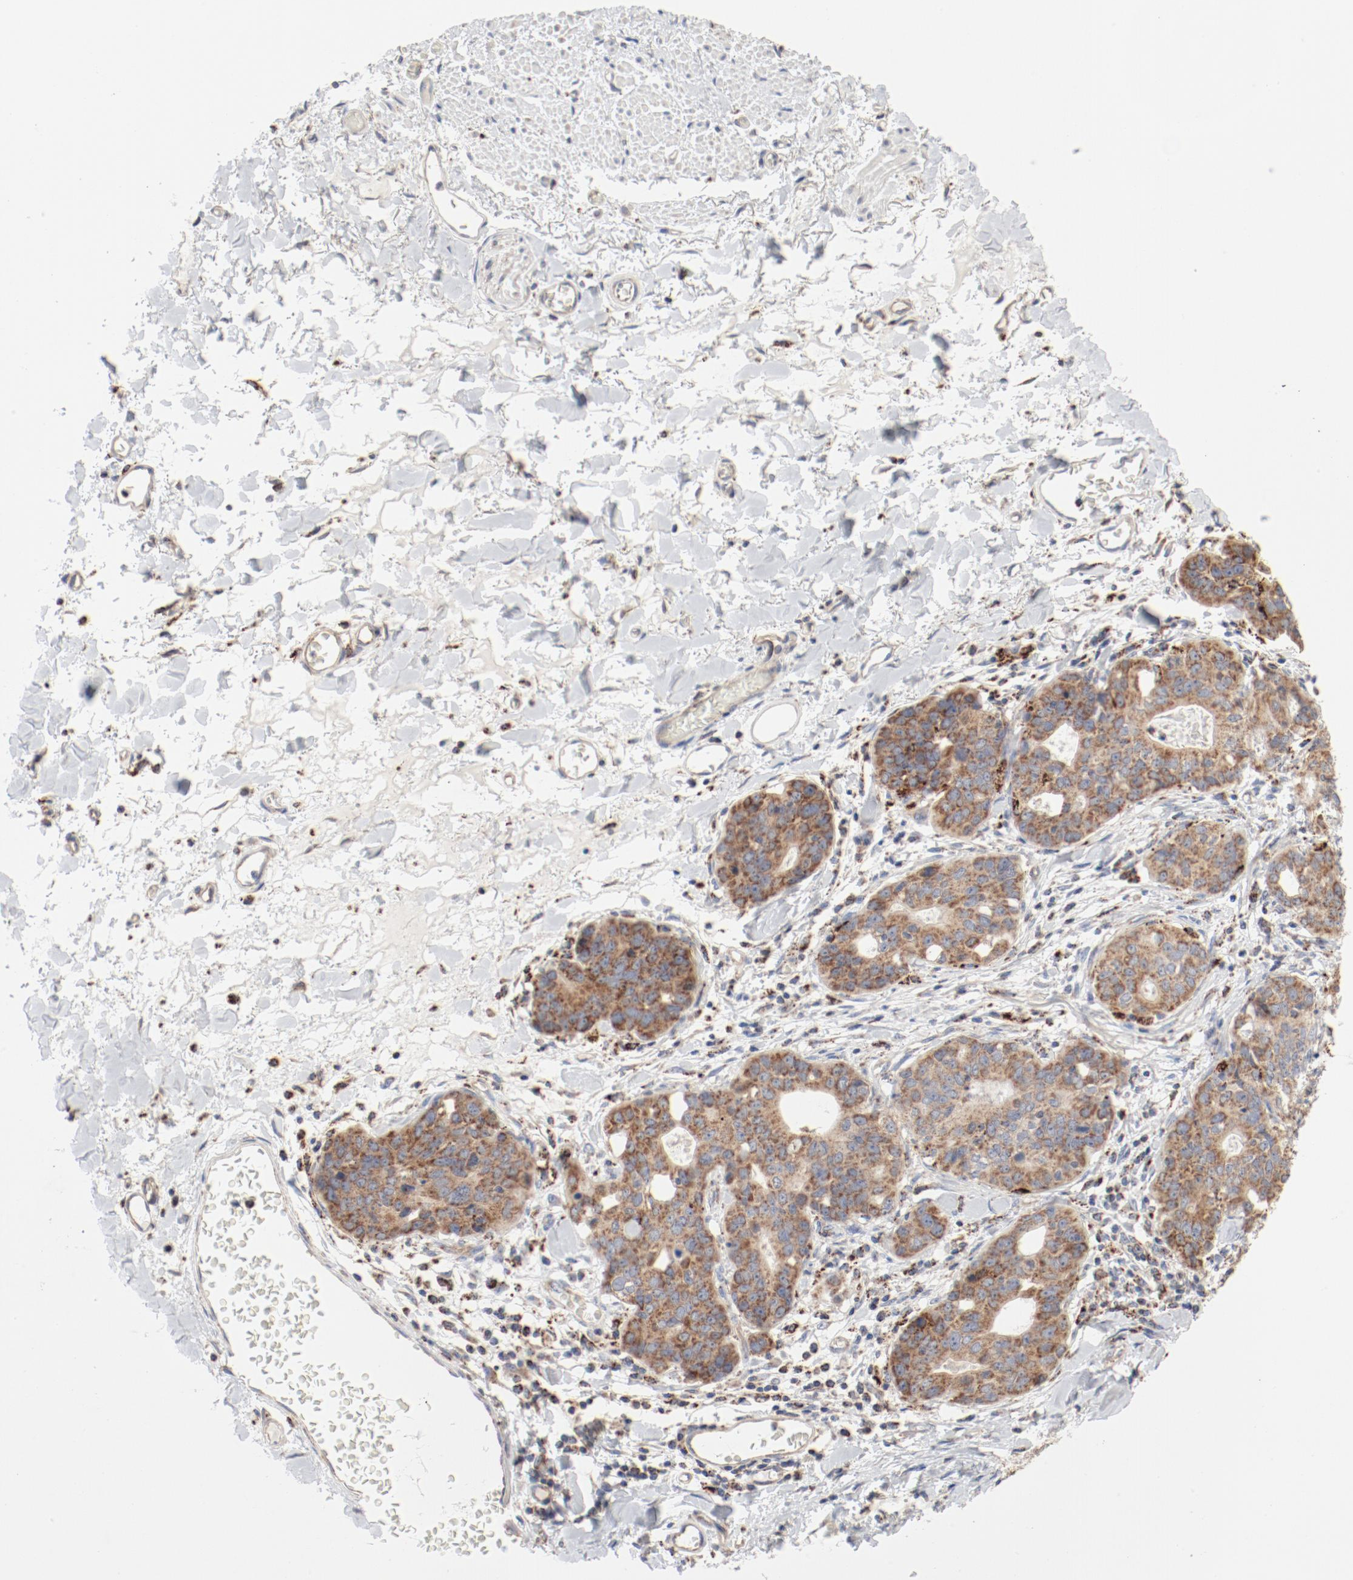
{"staining": {"intensity": "moderate", "quantity": ">75%", "location": "cytoplasmic/membranous"}, "tissue": "stomach cancer", "cell_type": "Tumor cells", "image_type": "cancer", "snomed": [{"axis": "morphology", "description": "Adenocarcinoma, NOS"}, {"axis": "topography", "description": "Esophagus"}, {"axis": "topography", "description": "Stomach"}], "caption": "Human stomach cancer stained for a protein (brown) demonstrates moderate cytoplasmic/membranous positive expression in approximately >75% of tumor cells.", "gene": "SETD3", "patient": {"sex": "male", "age": 74}}